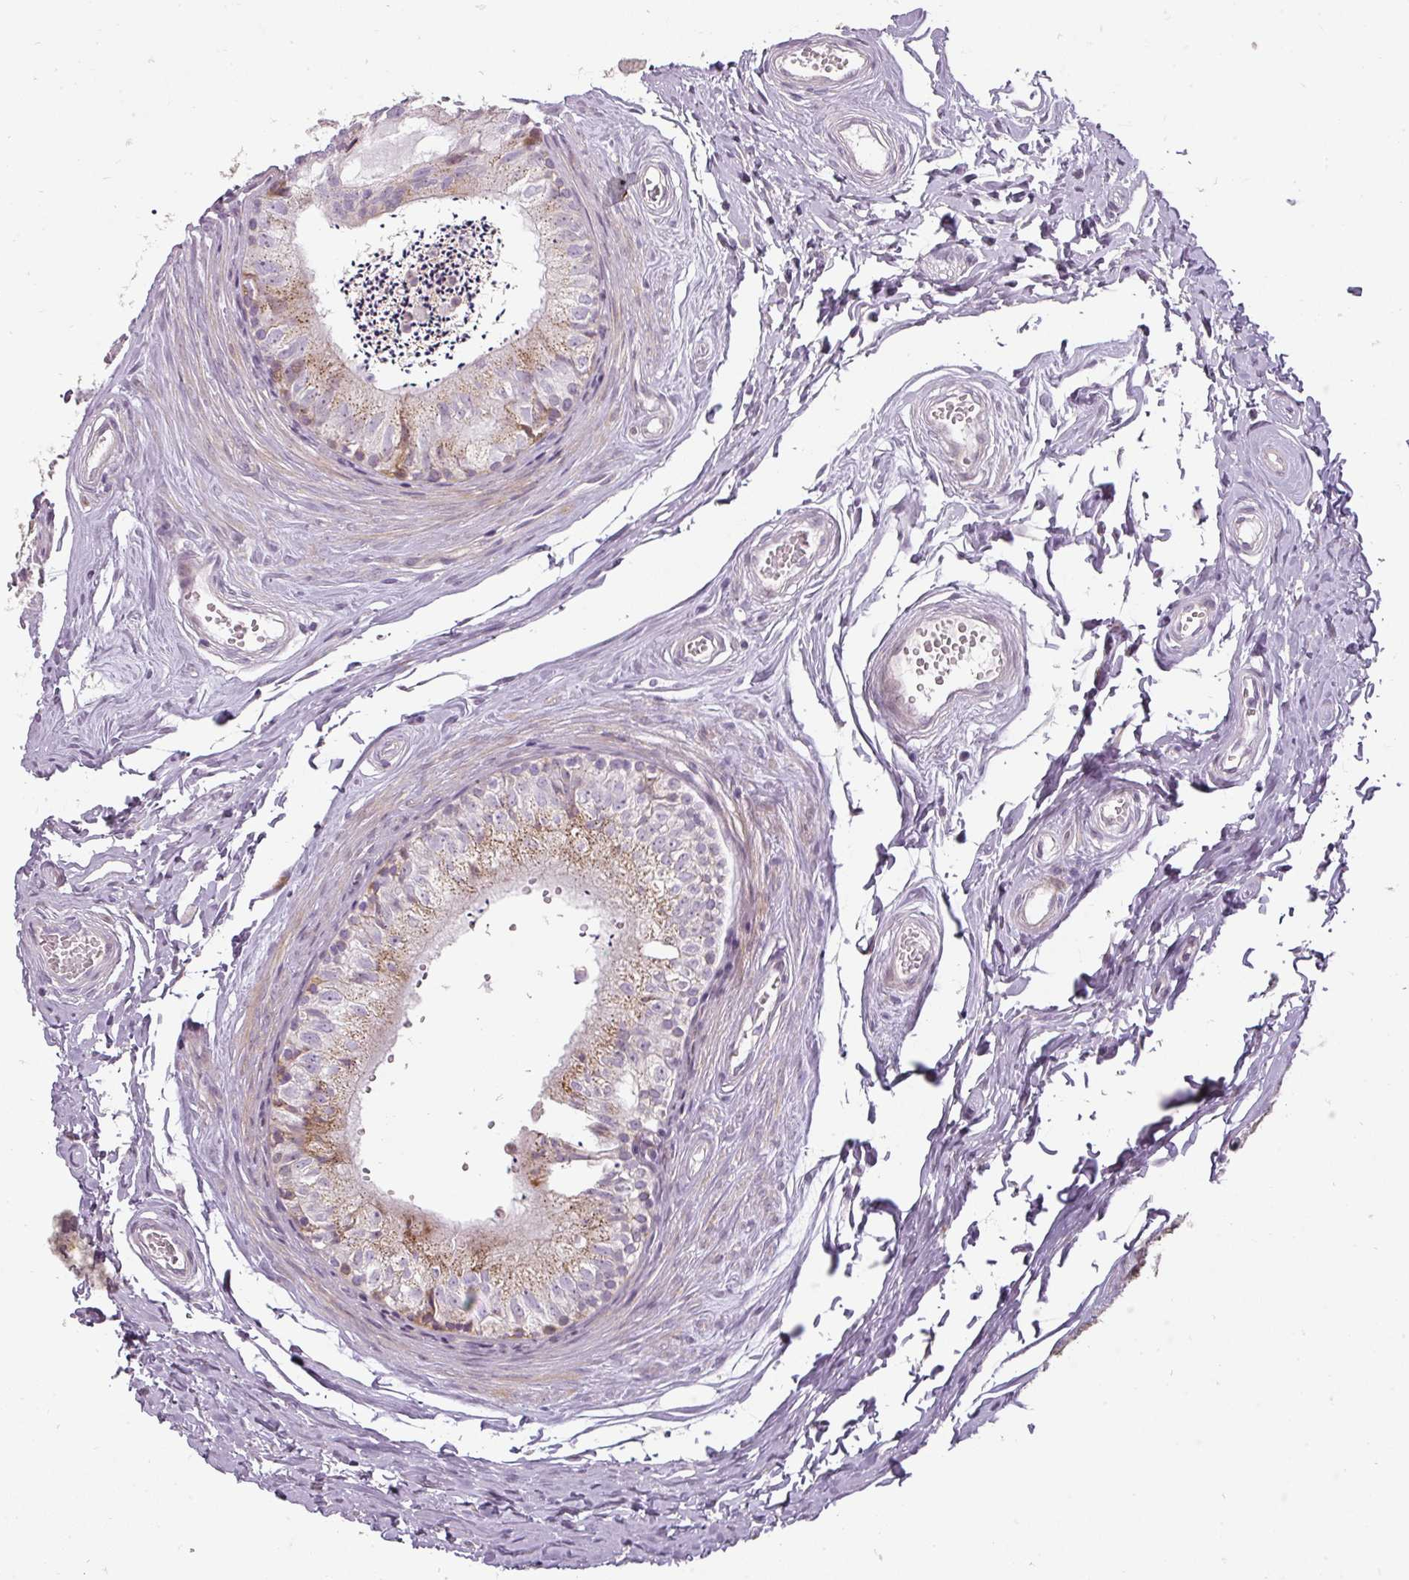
{"staining": {"intensity": "moderate", "quantity": "25%-75%", "location": "cytoplasmic/membranous"}, "tissue": "epididymis", "cell_type": "Glandular cells", "image_type": "normal", "snomed": [{"axis": "morphology", "description": "Normal tissue, NOS"}, {"axis": "topography", "description": "Epididymis"}], "caption": "Immunohistochemistry (IHC) micrograph of benign epididymis: epididymis stained using immunohistochemistry (IHC) reveals medium levels of moderate protein expression localized specifically in the cytoplasmic/membranous of glandular cells, appearing as a cytoplasmic/membranous brown color.", "gene": "BIK", "patient": {"sex": "male", "age": 56}}